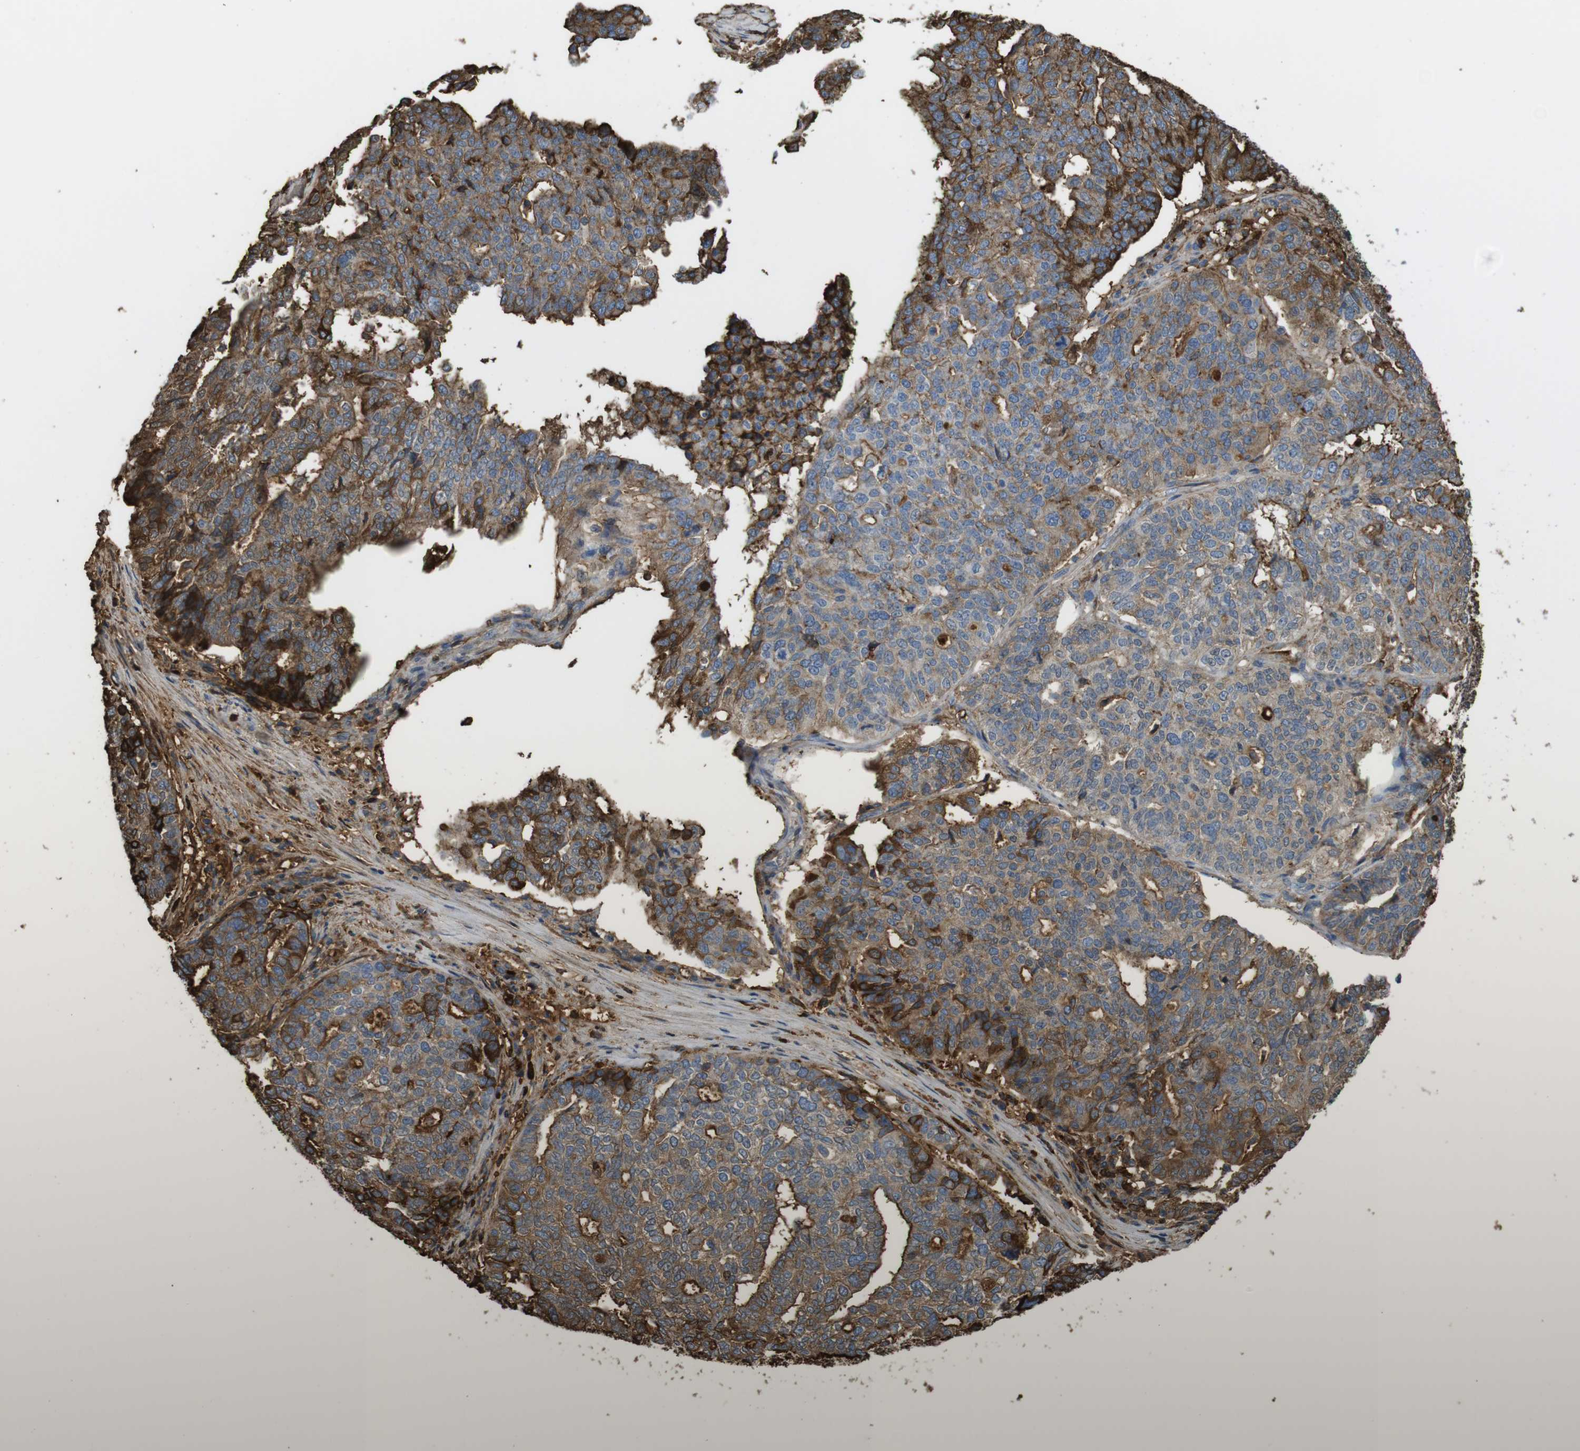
{"staining": {"intensity": "moderate", "quantity": "25%-75%", "location": "cytoplasmic/membranous"}, "tissue": "ovarian cancer", "cell_type": "Tumor cells", "image_type": "cancer", "snomed": [{"axis": "morphology", "description": "Cystadenocarcinoma, serous, NOS"}, {"axis": "topography", "description": "Ovary"}], "caption": "DAB immunohistochemical staining of human serous cystadenocarcinoma (ovarian) reveals moderate cytoplasmic/membranous protein positivity in approximately 25%-75% of tumor cells.", "gene": "LTBP4", "patient": {"sex": "female", "age": 59}}